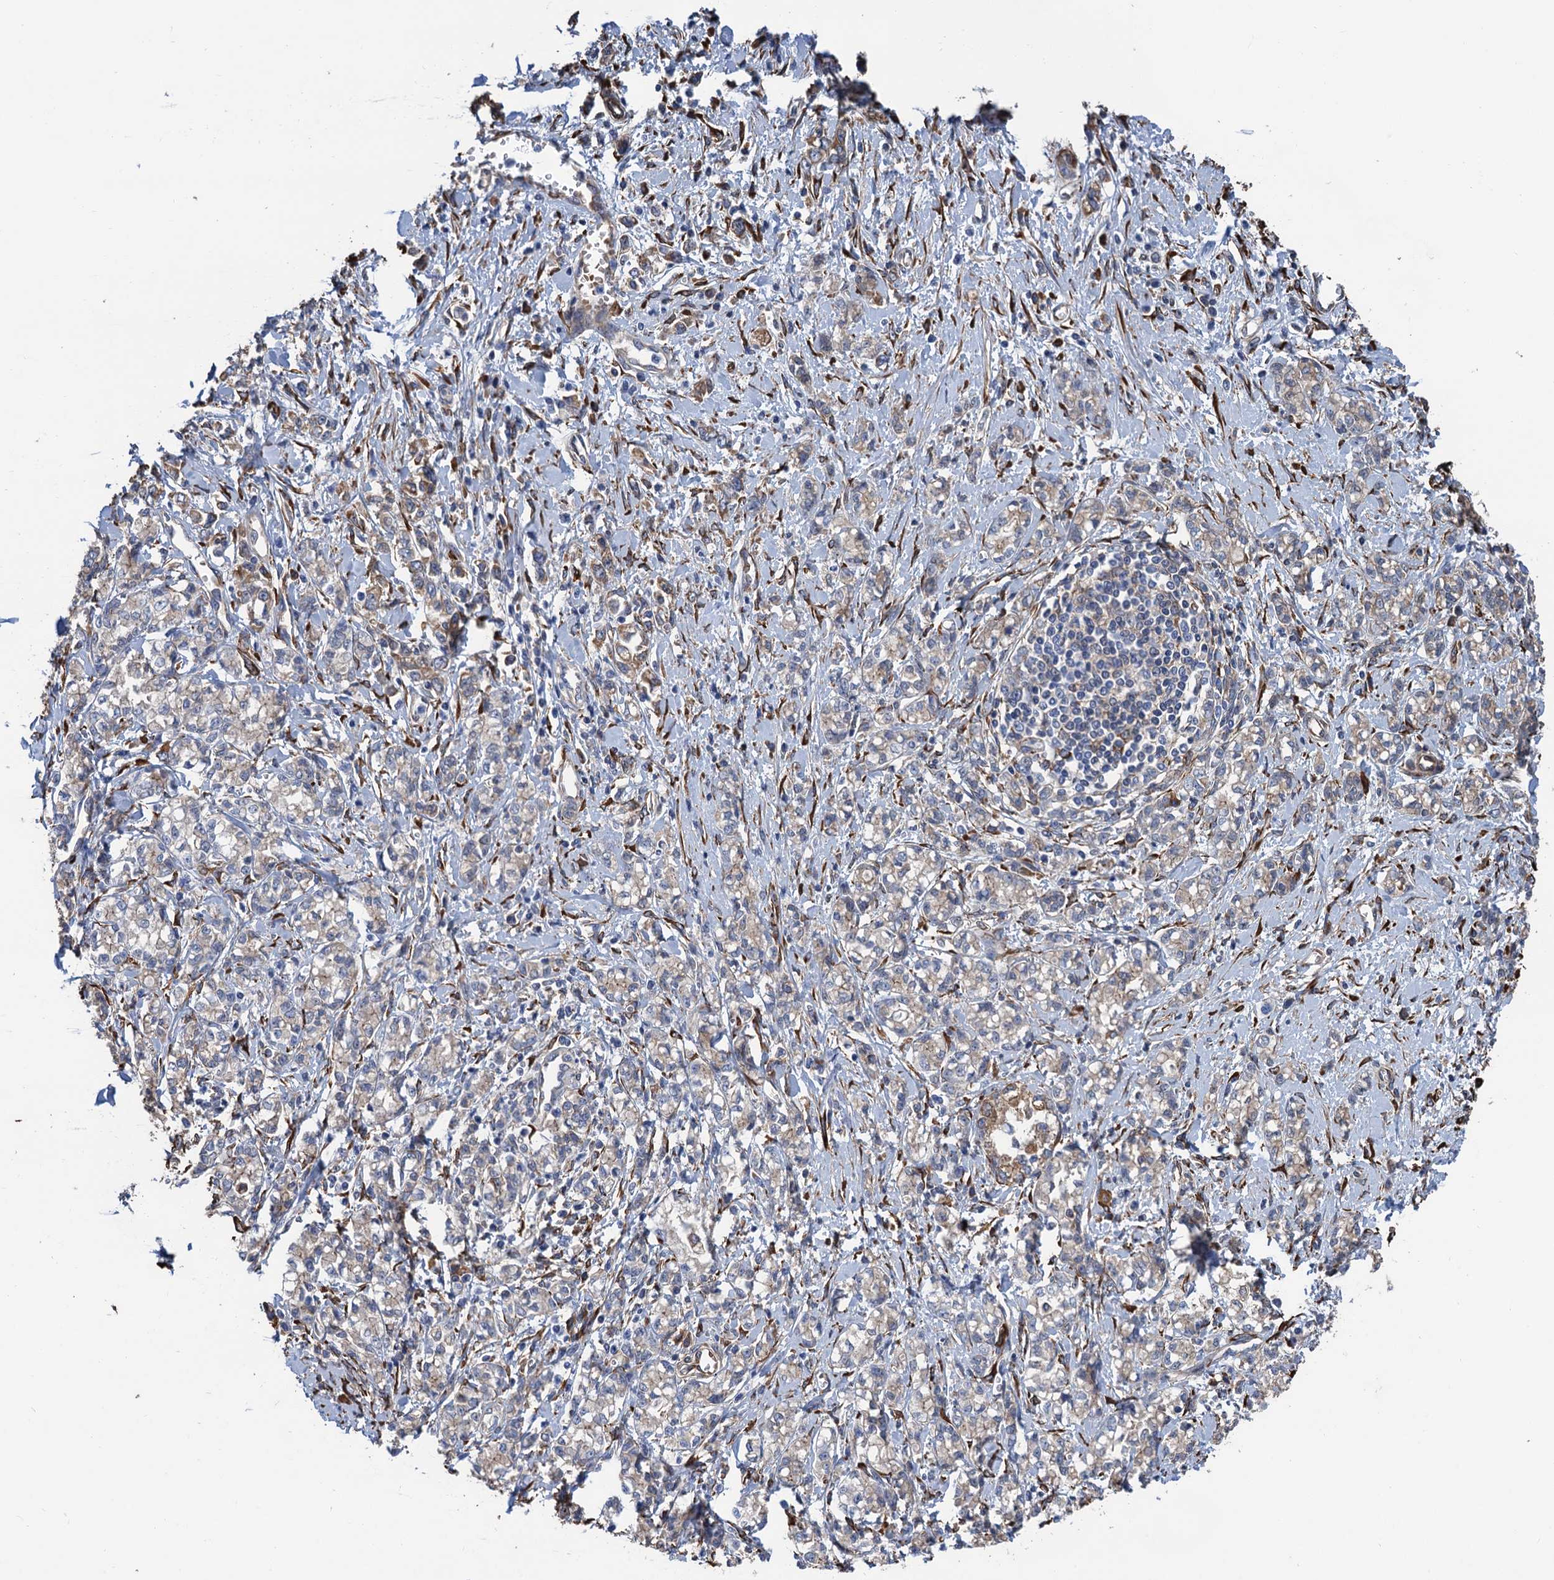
{"staining": {"intensity": "weak", "quantity": "<25%", "location": "cytoplasmic/membranous"}, "tissue": "stomach cancer", "cell_type": "Tumor cells", "image_type": "cancer", "snomed": [{"axis": "morphology", "description": "Adenocarcinoma, NOS"}, {"axis": "topography", "description": "Stomach"}], "caption": "High magnification brightfield microscopy of stomach cancer (adenocarcinoma) stained with DAB (brown) and counterstained with hematoxylin (blue): tumor cells show no significant positivity. (Stains: DAB IHC with hematoxylin counter stain, Microscopy: brightfield microscopy at high magnification).", "gene": "CNNM1", "patient": {"sex": "female", "age": 76}}